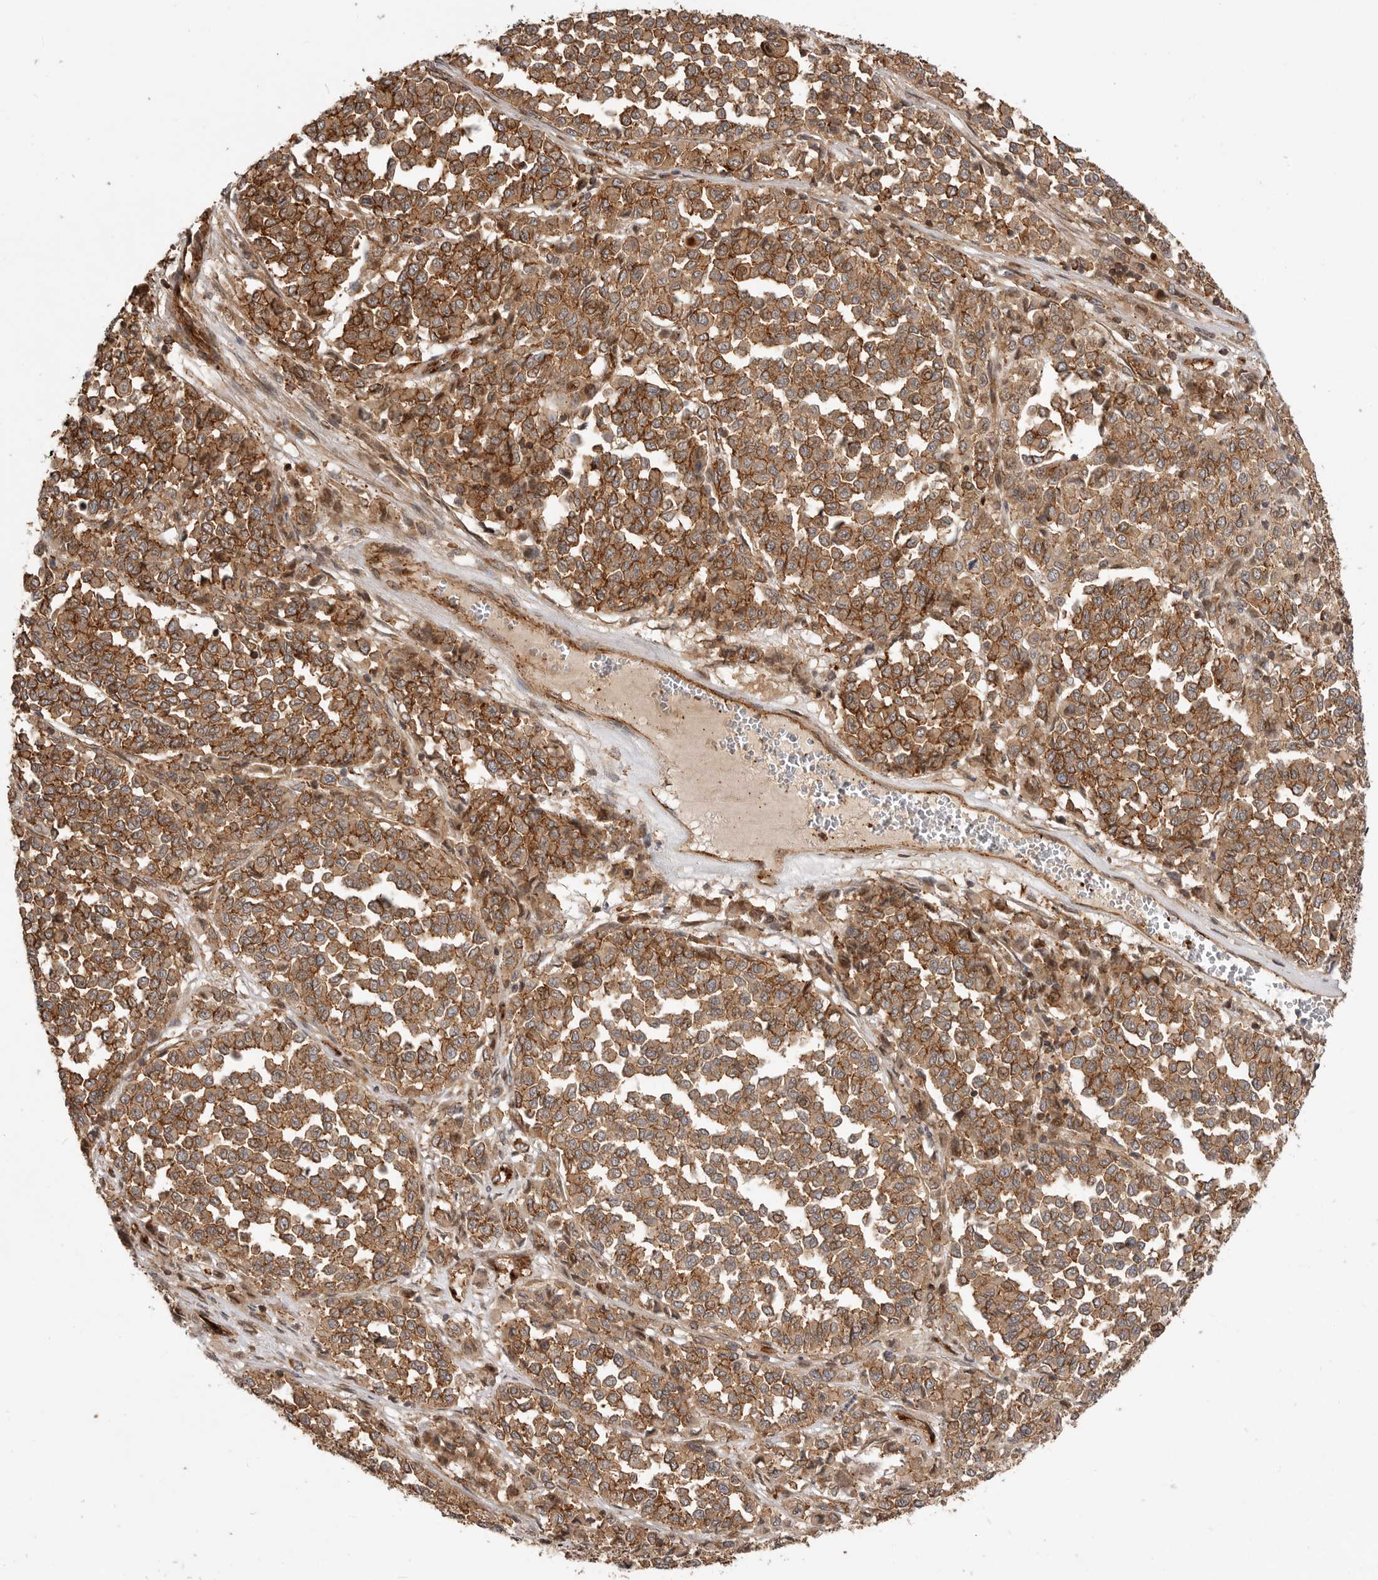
{"staining": {"intensity": "moderate", "quantity": ">75%", "location": "cytoplasmic/membranous"}, "tissue": "melanoma", "cell_type": "Tumor cells", "image_type": "cancer", "snomed": [{"axis": "morphology", "description": "Malignant melanoma, Metastatic site"}, {"axis": "topography", "description": "Pancreas"}], "caption": "Moderate cytoplasmic/membranous expression for a protein is present in about >75% of tumor cells of malignant melanoma (metastatic site) using immunohistochemistry (IHC).", "gene": "GPATCH2", "patient": {"sex": "female", "age": 30}}